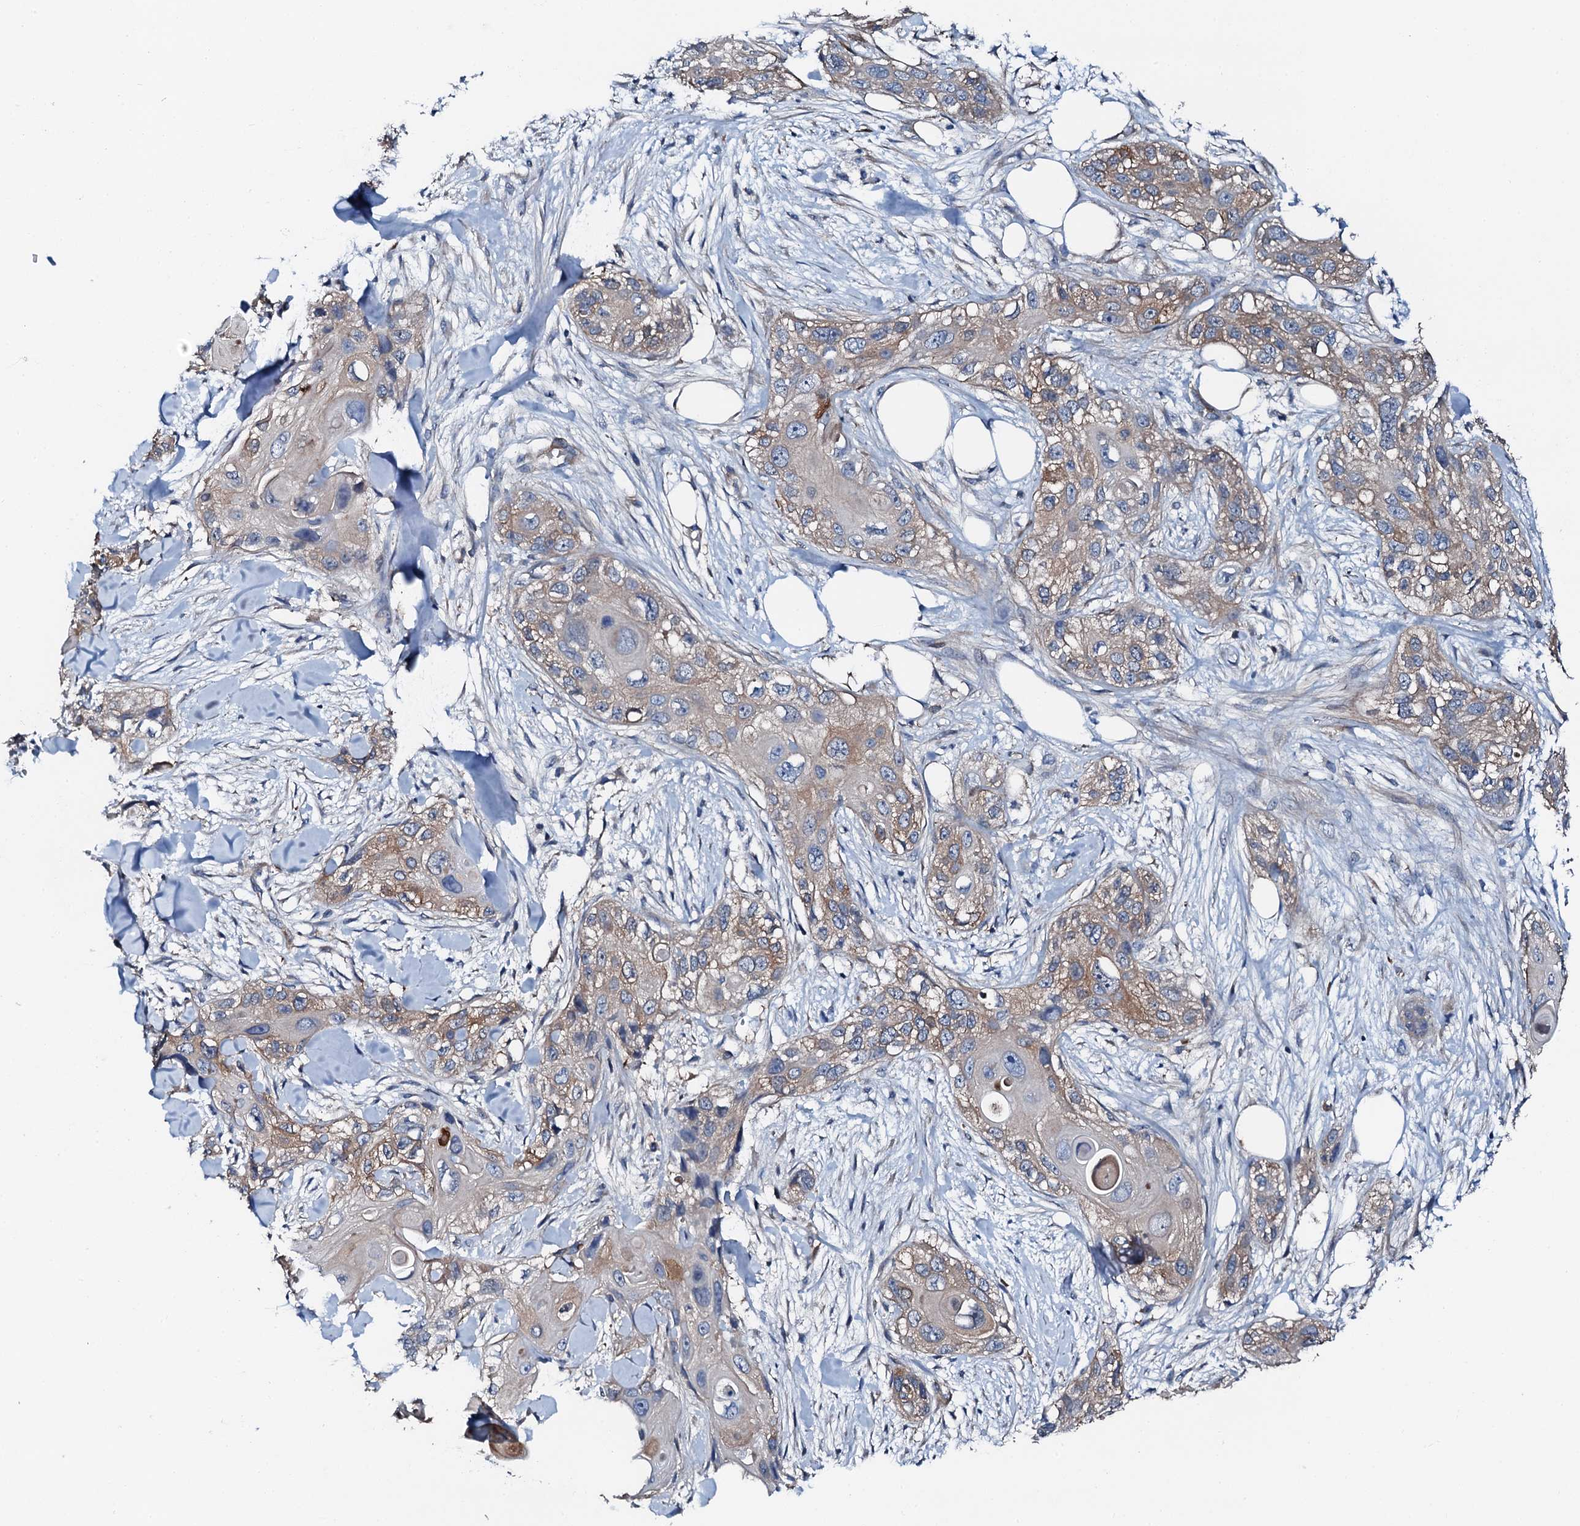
{"staining": {"intensity": "weak", "quantity": "25%-75%", "location": "cytoplasmic/membranous"}, "tissue": "skin cancer", "cell_type": "Tumor cells", "image_type": "cancer", "snomed": [{"axis": "morphology", "description": "Normal tissue, NOS"}, {"axis": "morphology", "description": "Squamous cell carcinoma, NOS"}, {"axis": "topography", "description": "Skin"}], "caption": "Immunohistochemistry of human skin cancer (squamous cell carcinoma) exhibits low levels of weak cytoplasmic/membranous positivity in approximately 25%-75% of tumor cells. The protein of interest is shown in brown color, while the nuclei are stained blue.", "gene": "GFOD2", "patient": {"sex": "male", "age": 72}}